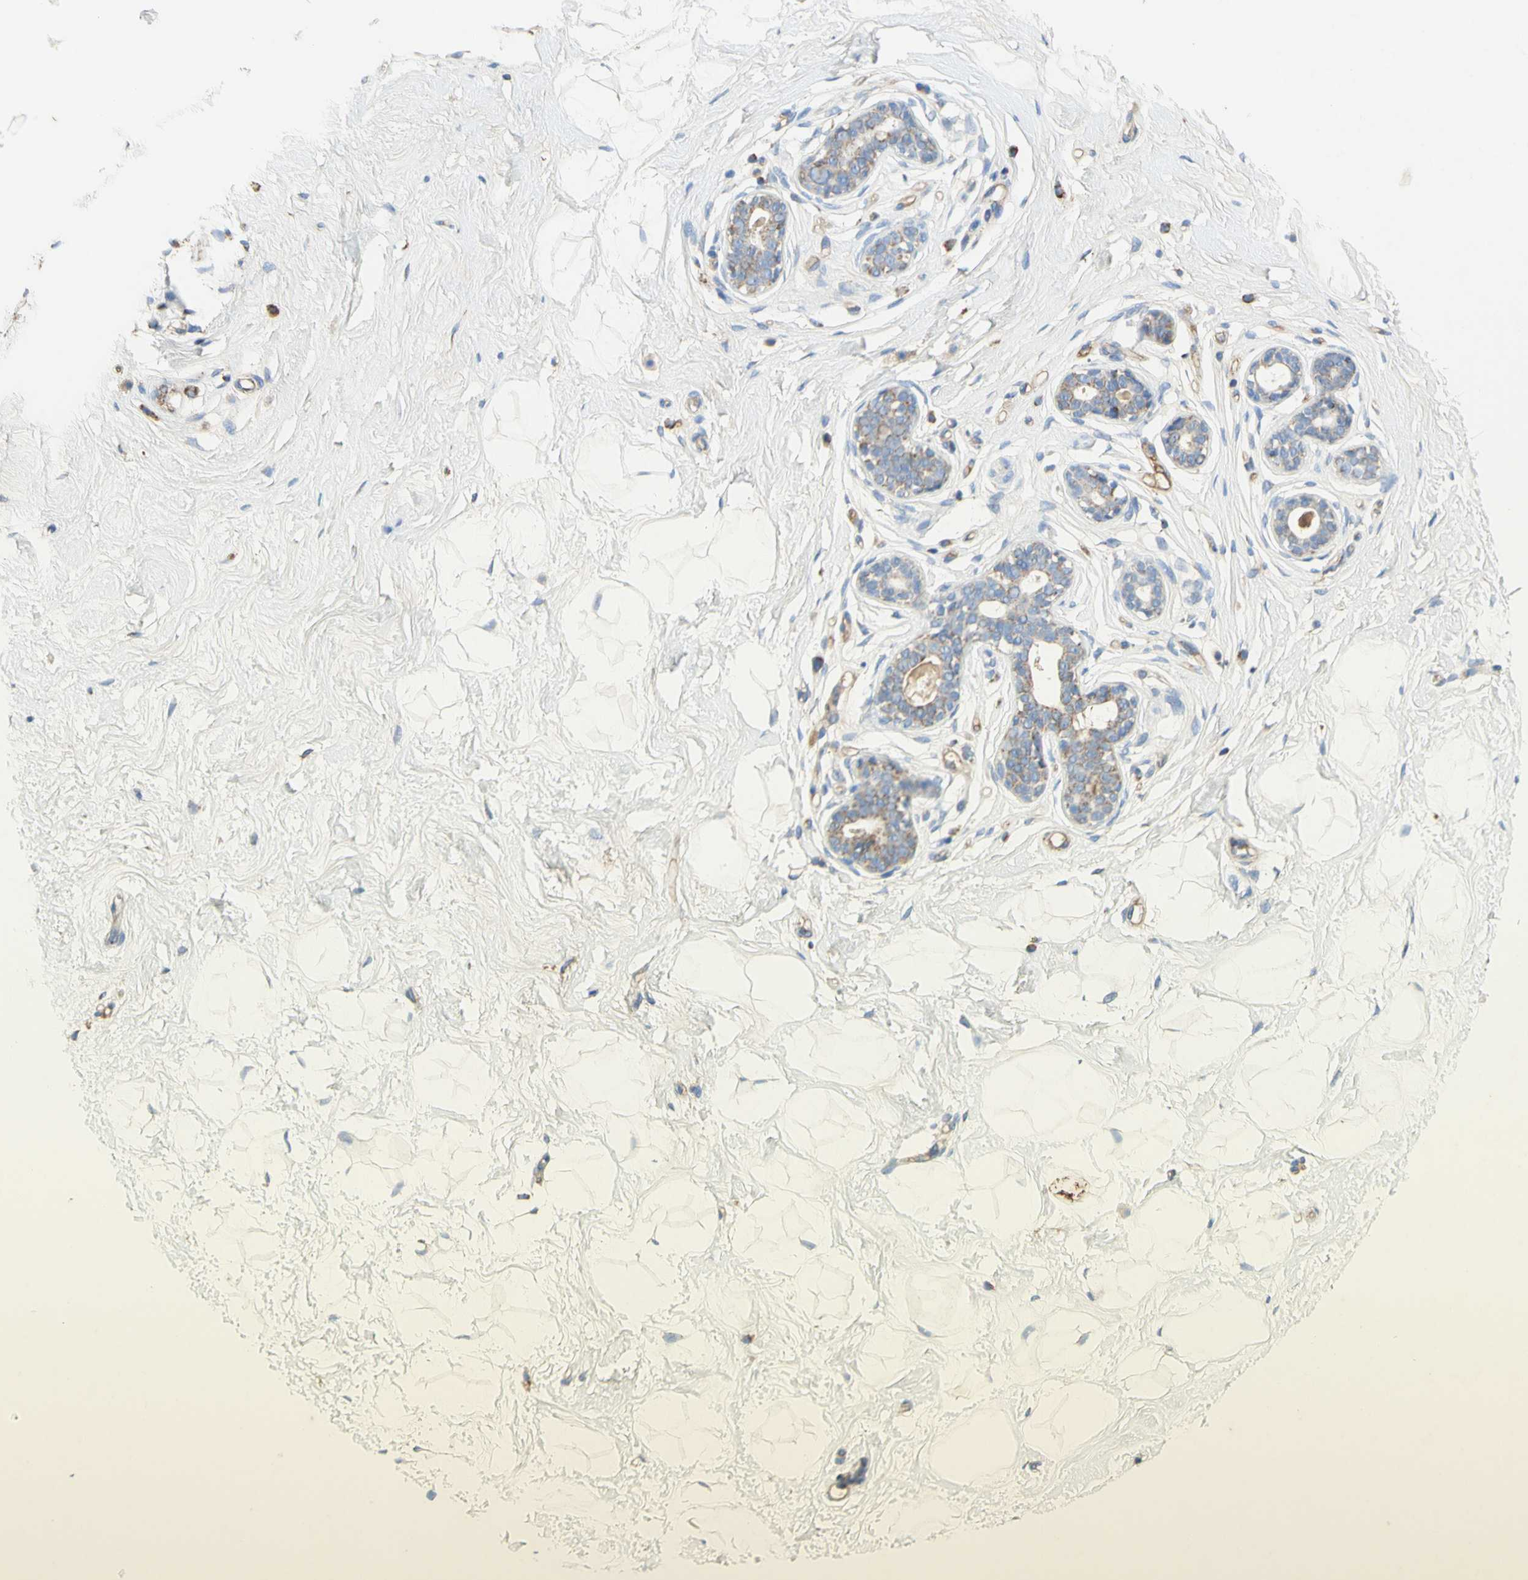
{"staining": {"intensity": "negative", "quantity": "none", "location": "none"}, "tissue": "breast", "cell_type": "Adipocytes", "image_type": "normal", "snomed": [{"axis": "morphology", "description": "Normal tissue, NOS"}, {"axis": "topography", "description": "Breast"}], "caption": "Adipocytes are negative for brown protein staining in normal breast. (IHC, brightfield microscopy, high magnification).", "gene": "SDHB", "patient": {"sex": "female", "age": 23}}